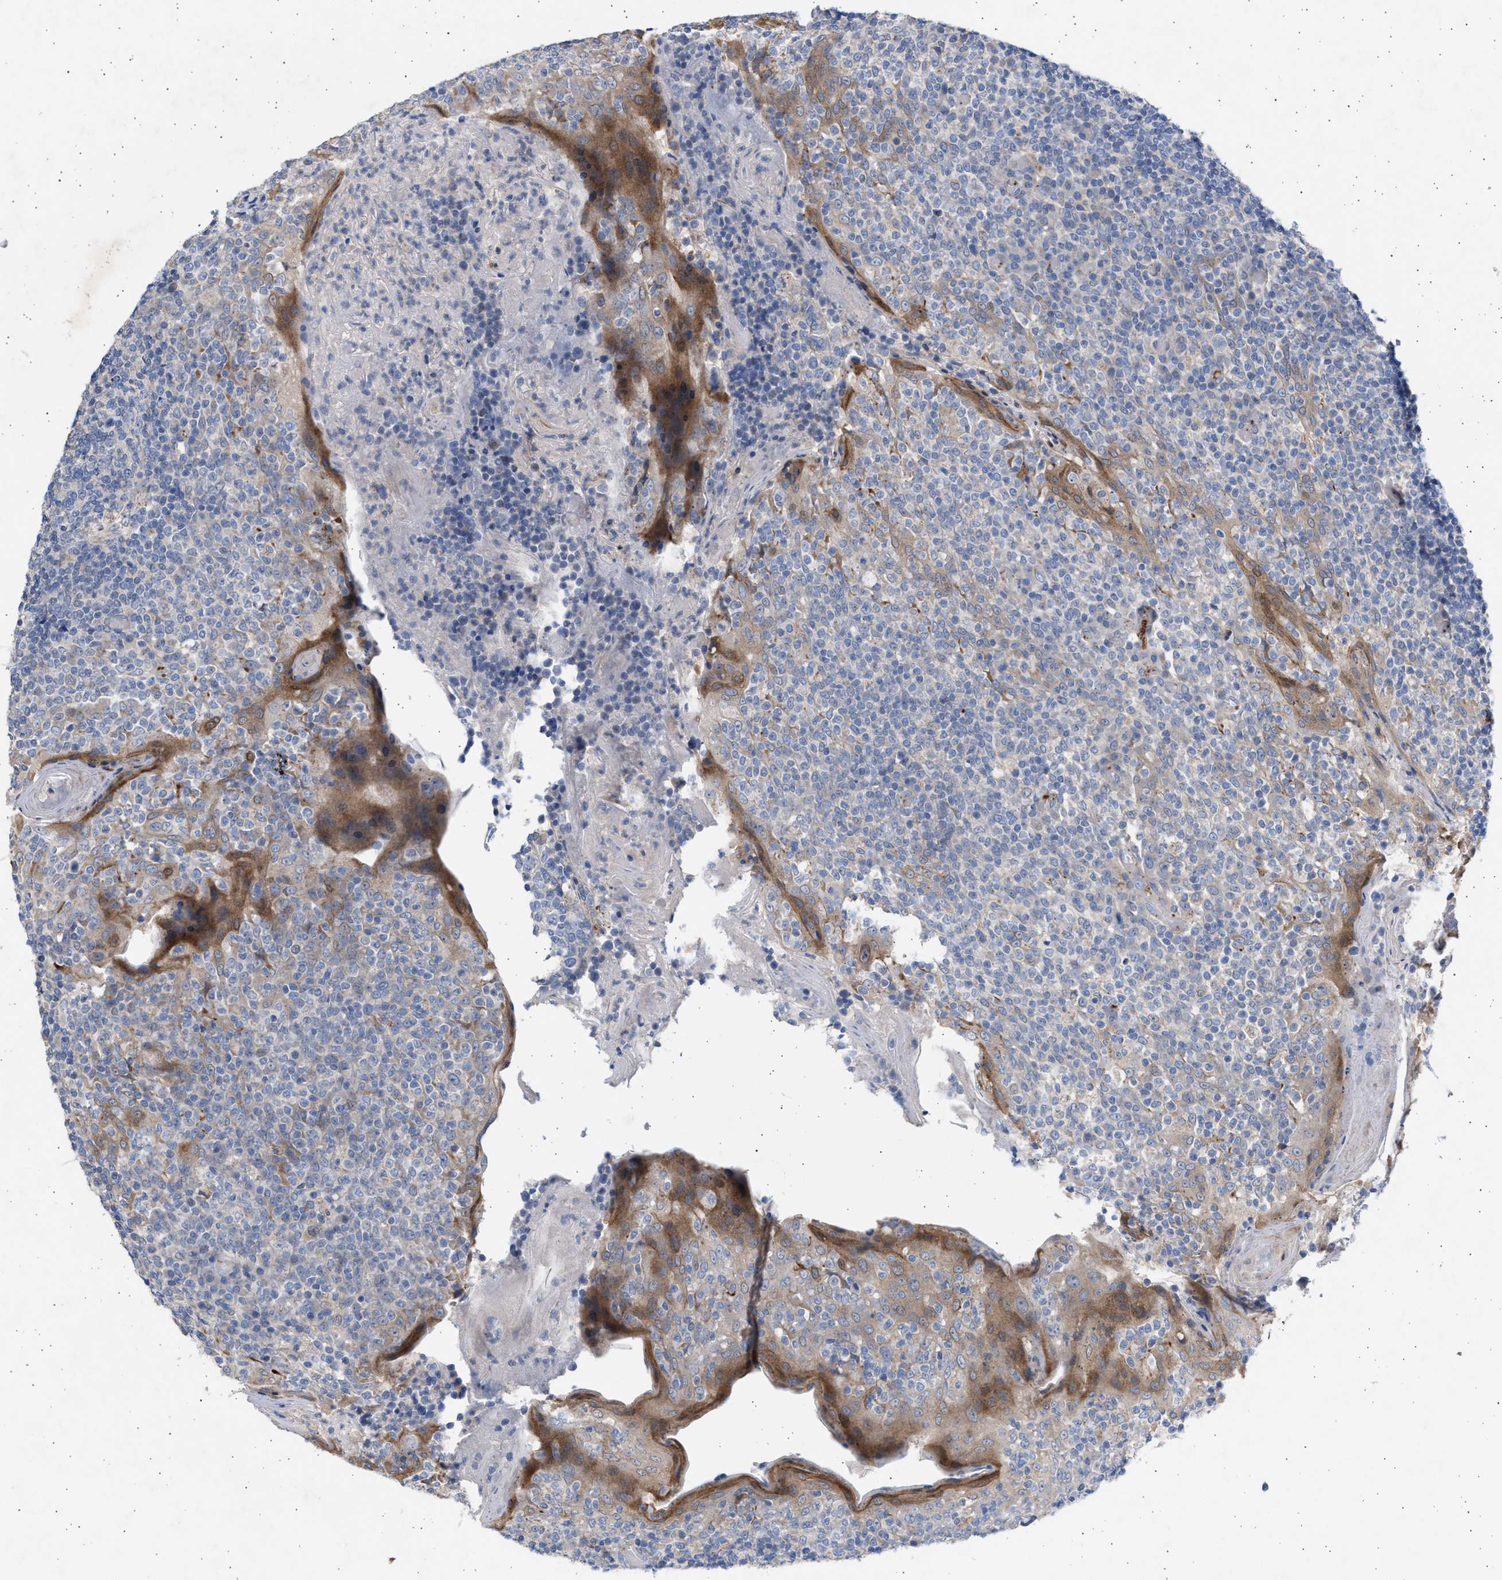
{"staining": {"intensity": "negative", "quantity": "none", "location": "none"}, "tissue": "tonsil", "cell_type": "Germinal center cells", "image_type": "normal", "snomed": [{"axis": "morphology", "description": "Normal tissue, NOS"}, {"axis": "topography", "description": "Tonsil"}], "caption": "High power microscopy image of an immunohistochemistry (IHC) histopathology image of benign tonsil, revealing no significant positivity in germinal center cells.", "gene": "NBR1", "patient": {"sex": "female", "age": 19}}